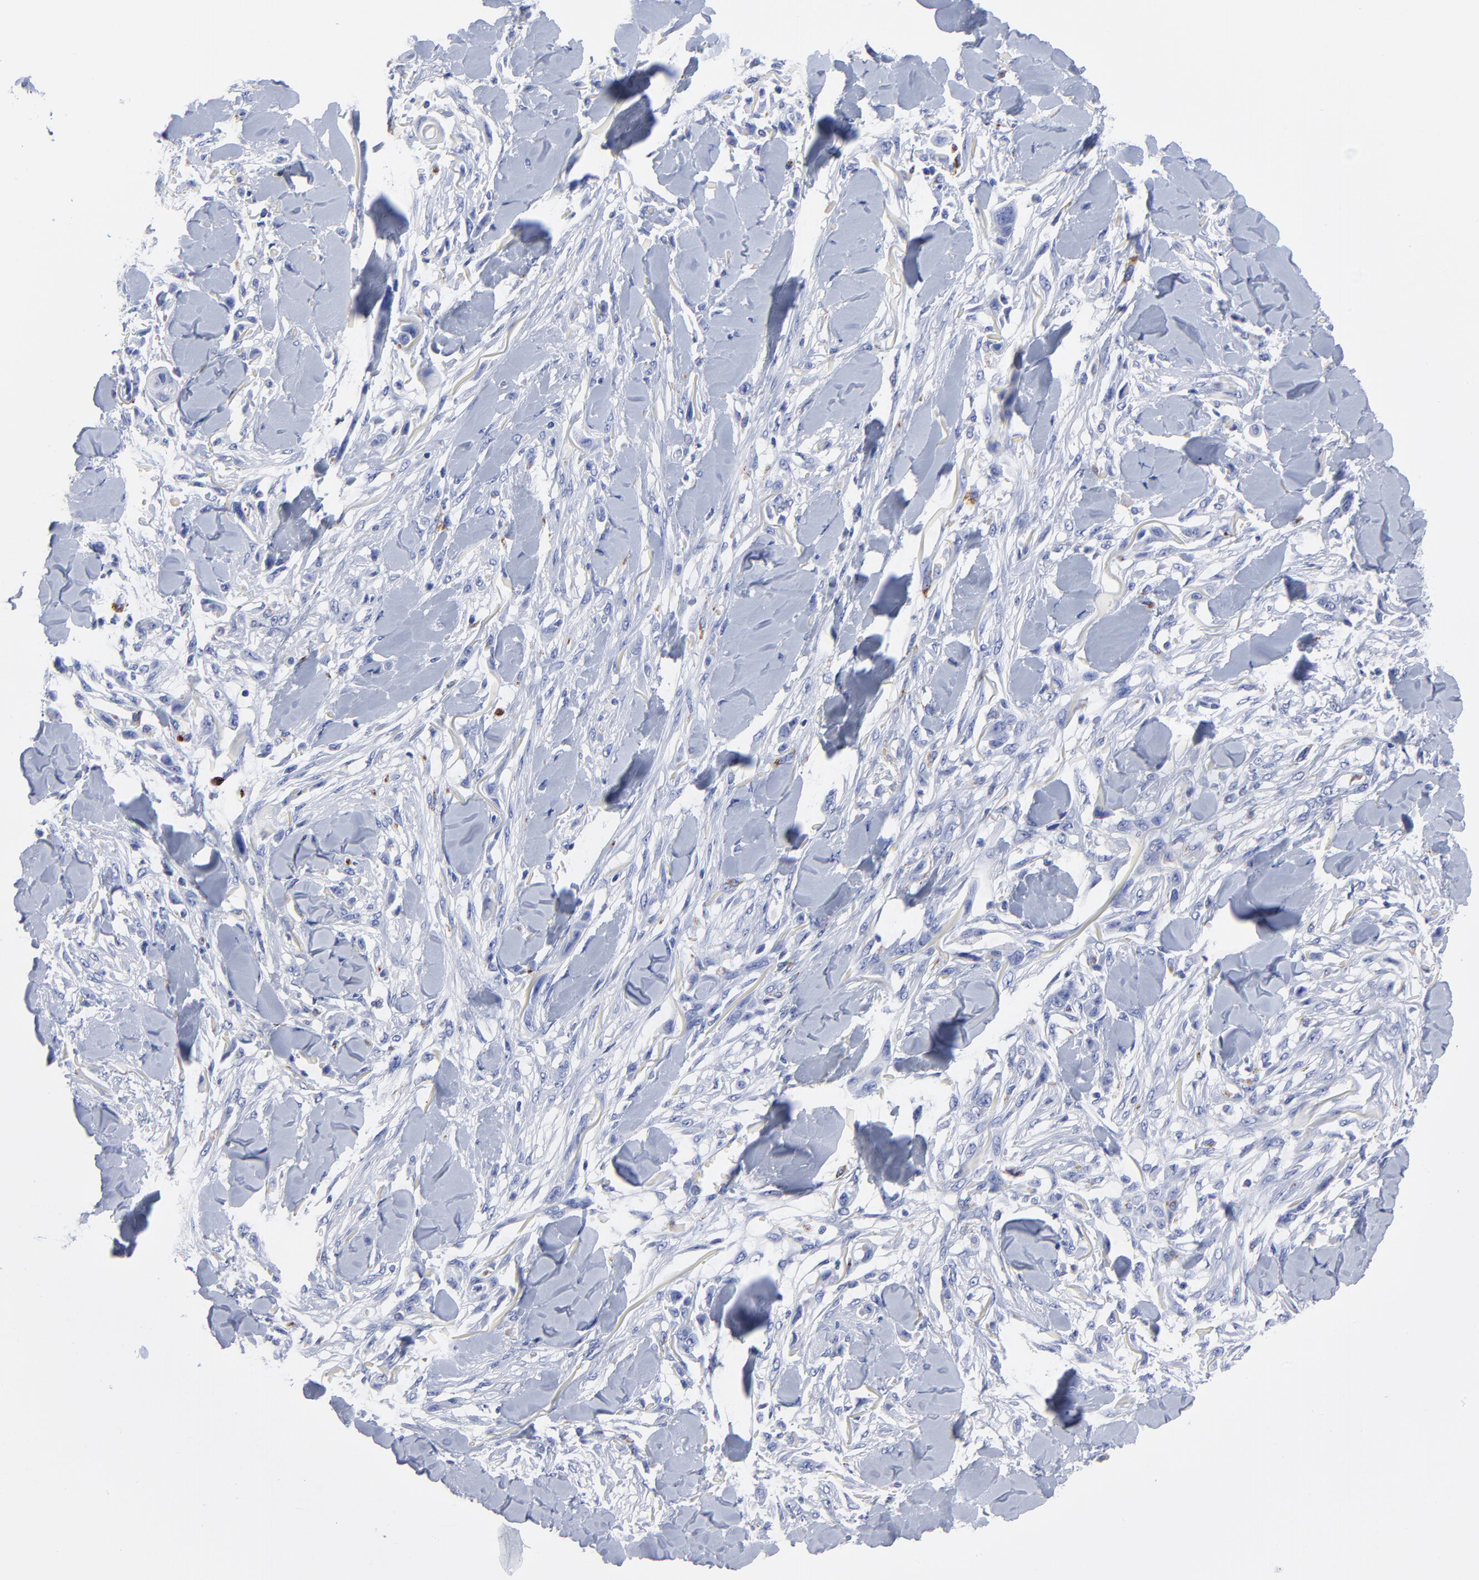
{"staining": {"intensity": "negative", "quantity": "none", "location": "none"}, "tissue": "skin cancer", "cell_type": "Tumor cells", "image_type": "cancer", "snomed": [{"axis": "morphology", "description": "Squamous cell carcinoma, NOS"}, {"axis": "topography", "description": "Skin"}], "caption": "Immunohistochemistry (IHC) of human squamous cell carcinoma (skin) exhibits no staining in tumor cells.", "gene": "CPVL", "patient": {"sex": "female", "age": 59}}